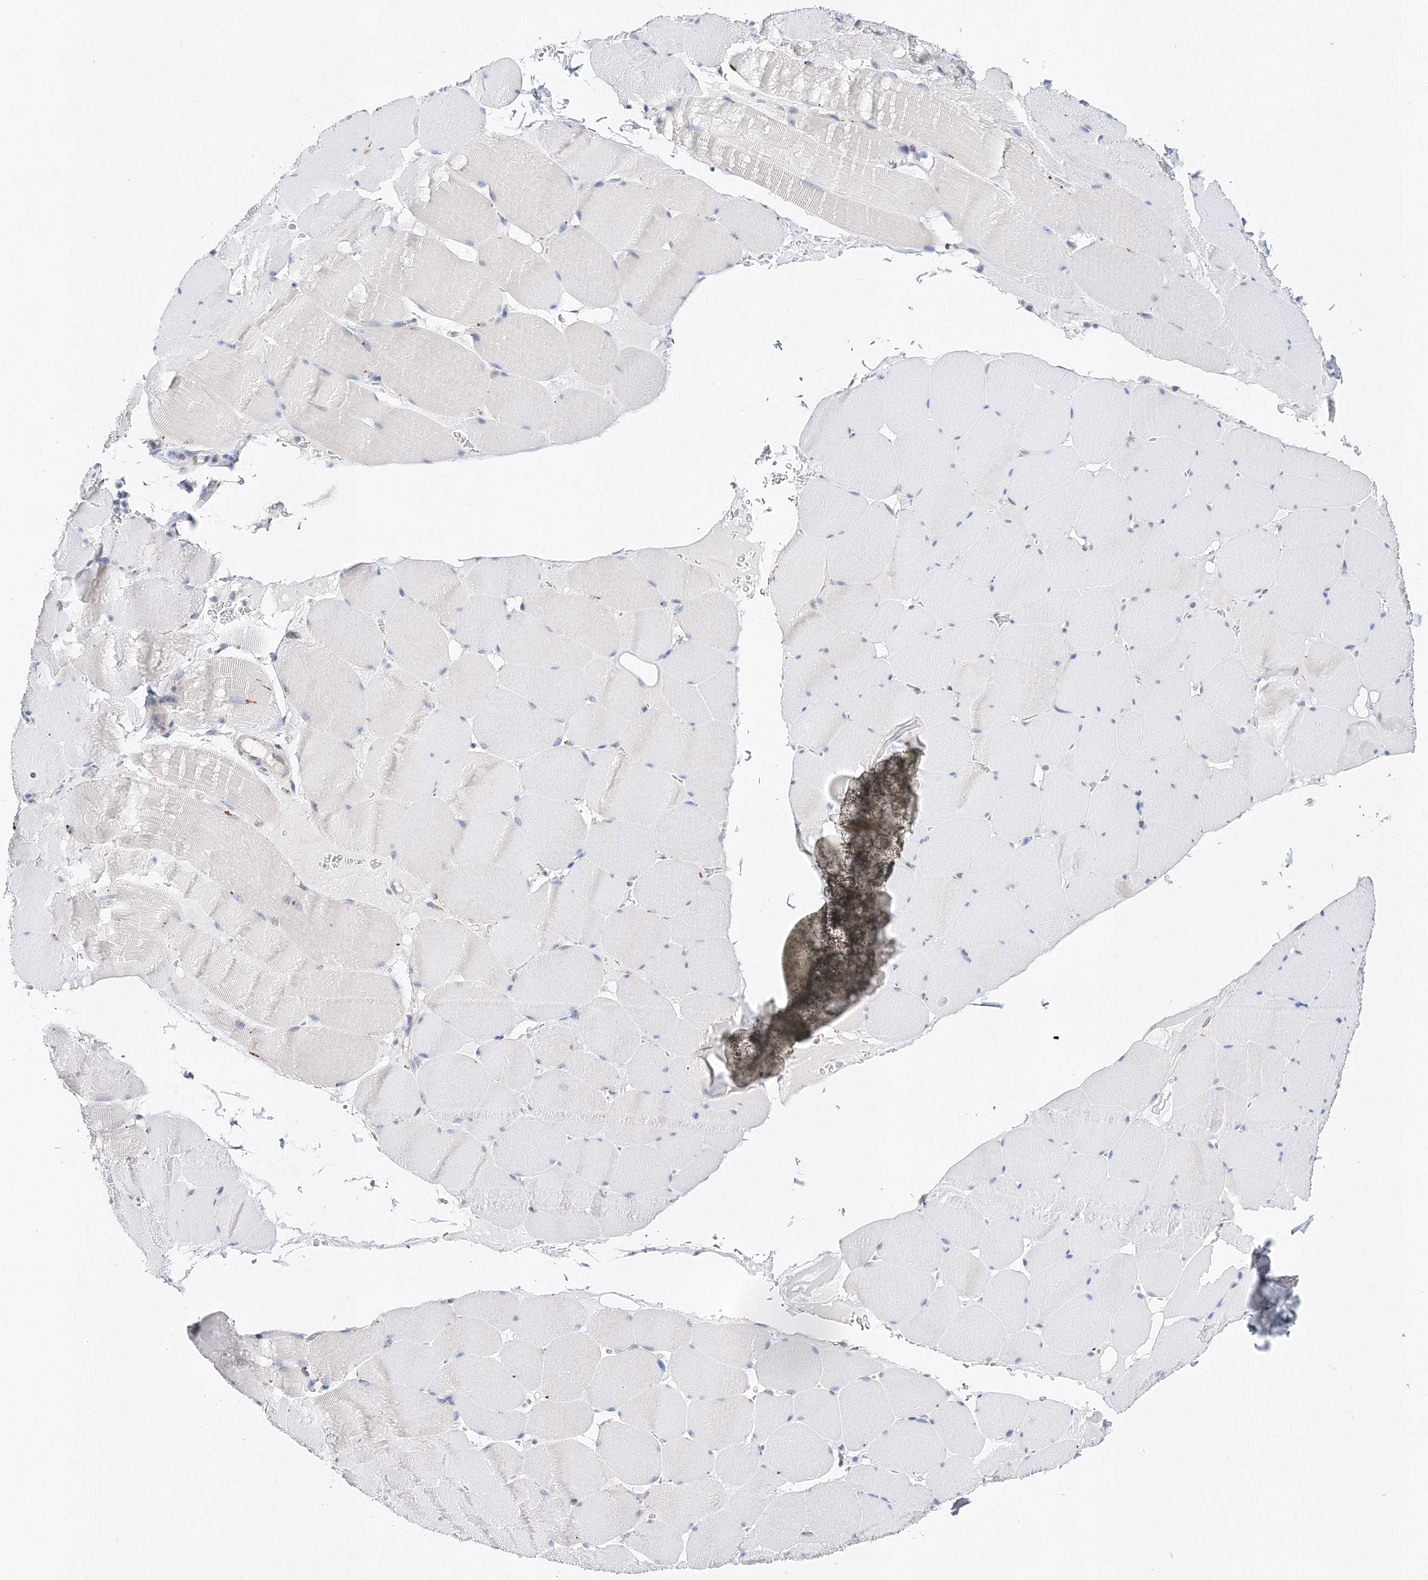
{"staining": {"intensity": "negative", "quantity": "none", "location": "none"}, "tissue": "skeletal muscle", "cell_type": "Myocytes", "image_type": "normal", "snomed": [{"axis": "morphology", "description": "Normal tissue, NOS"}, {"axis": "topography", "description": "Skeletal muscle"}], "caption": "A high-resolution histopathology image shows immunohistochemistry (IHC) staining of normal skeletal muscle, which shows no significant positivity in myocytes. Brightfield microscopy of immunohistochemistry (IHC) stained with DAB (3,3'-diaminobenzidine) (brown) and hematoxylin (blue), captured at high magnification.", "gene": "C3orf38", "patient": {"sex": "male", "age": 62}}